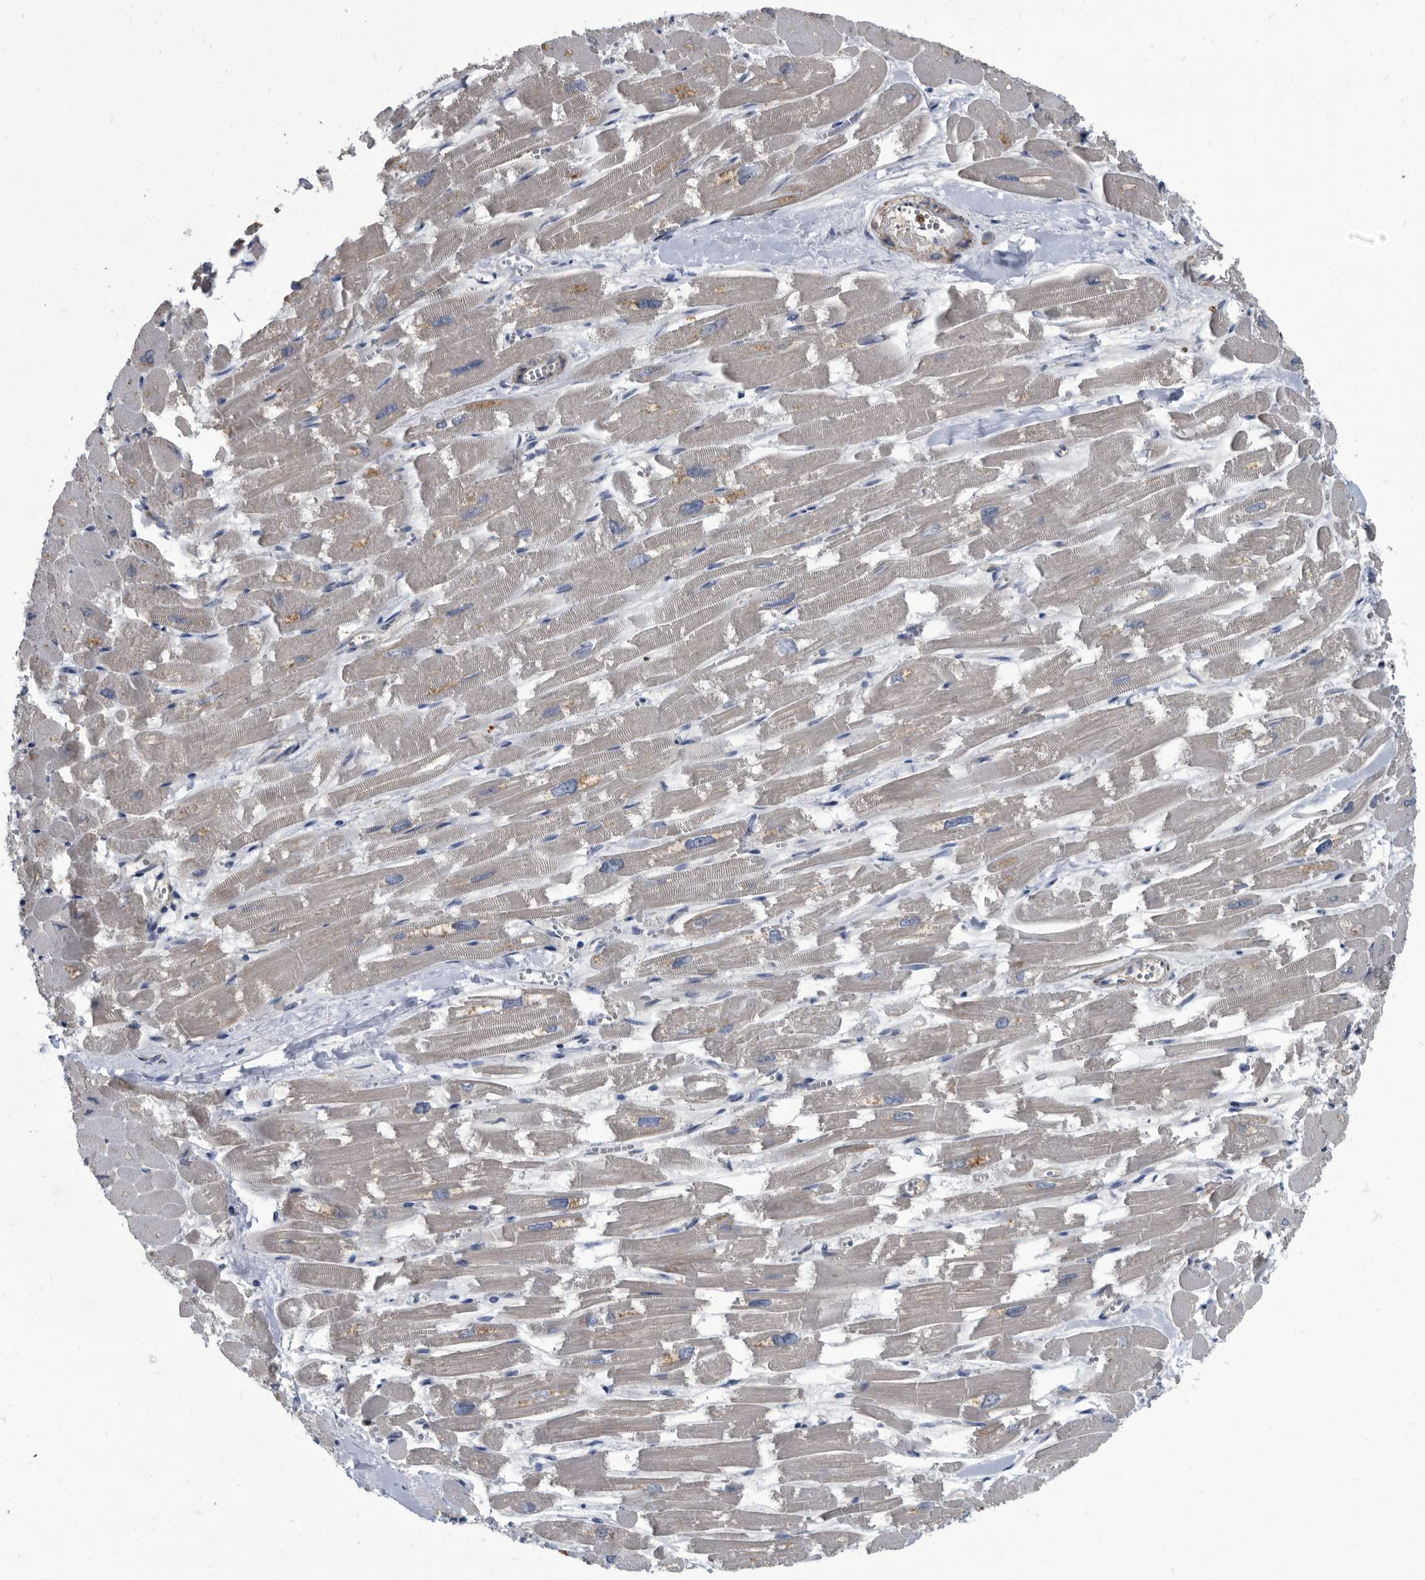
{"staining": {"intensity": "negative", "quantity": "none", "location": "none"}, "tissue": "heart muscle", "cell_type": "Cardiomyocytes", "image_type": "normal", "snomed": [{"axis": "morphology", "description": "Normal tissue, NOS"}, {"axis": "topography", "description": "Heart"}], "caption": "Micrograph shows no protein positivity in cardiomyocytes of normal heart muscle. The staining was performed using DAB (3,3'-diaminobenzidine) to visualize the protein expression in brown, while the nuclei were stained in blue with hematoxylin (Magnification: 20x).", "gene": "CDV3", "patient": {"sex": "male", "age": 54}}